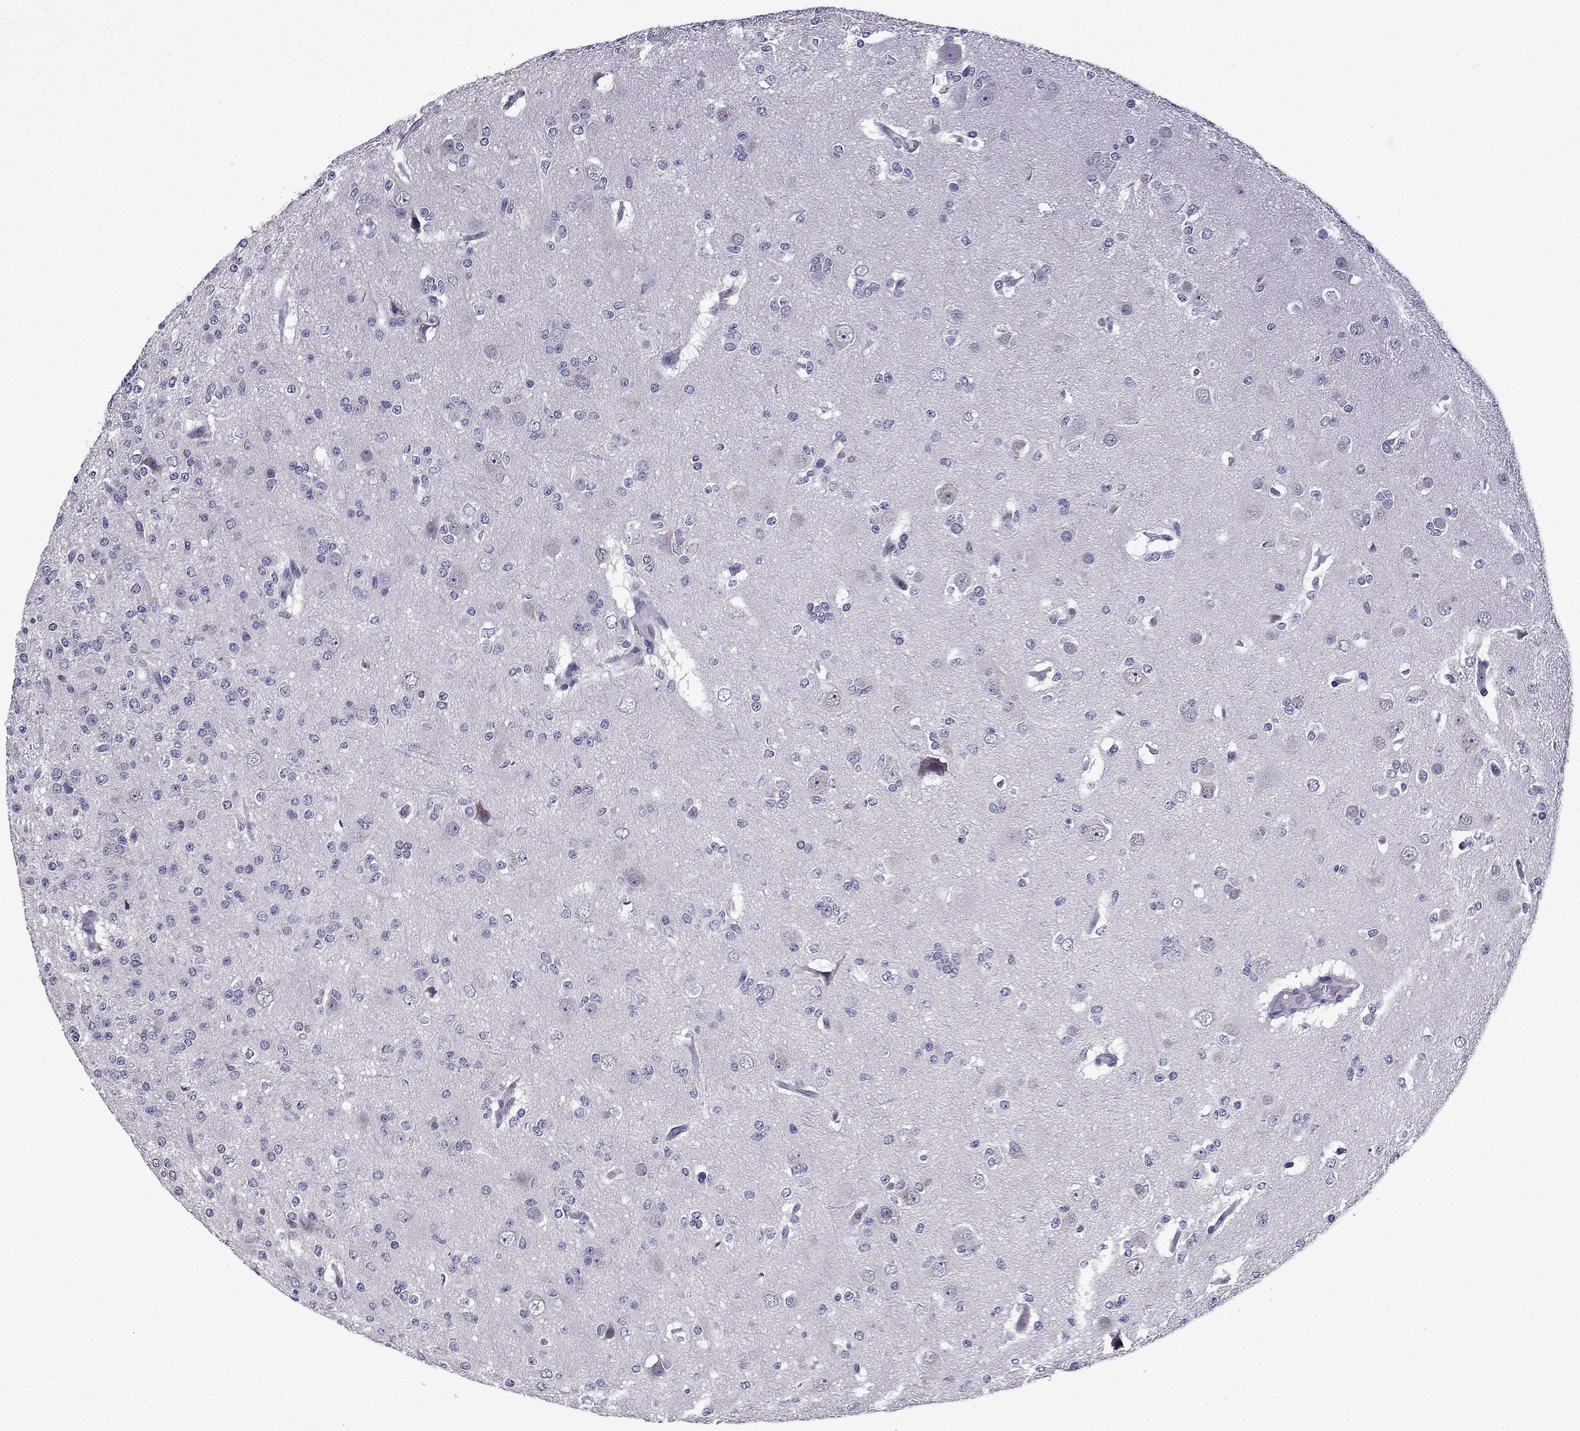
{"staining": {"intensity": "negative", "quantity": "none", "location": "none"}, "tissue": "glioma", "cell_type": "Tumor cells", "image_type": "cancer", "snomed": [{"axis": "morphology", "description": "Glioma, malignant, Low grade"}, {"axis": "topography", "description": "Brain"}], "caption": "Image shows no significant protein positivity in tumor cells of glioma.", "gene": "TTN", "patient": {"sex": "male", "age": 27}}